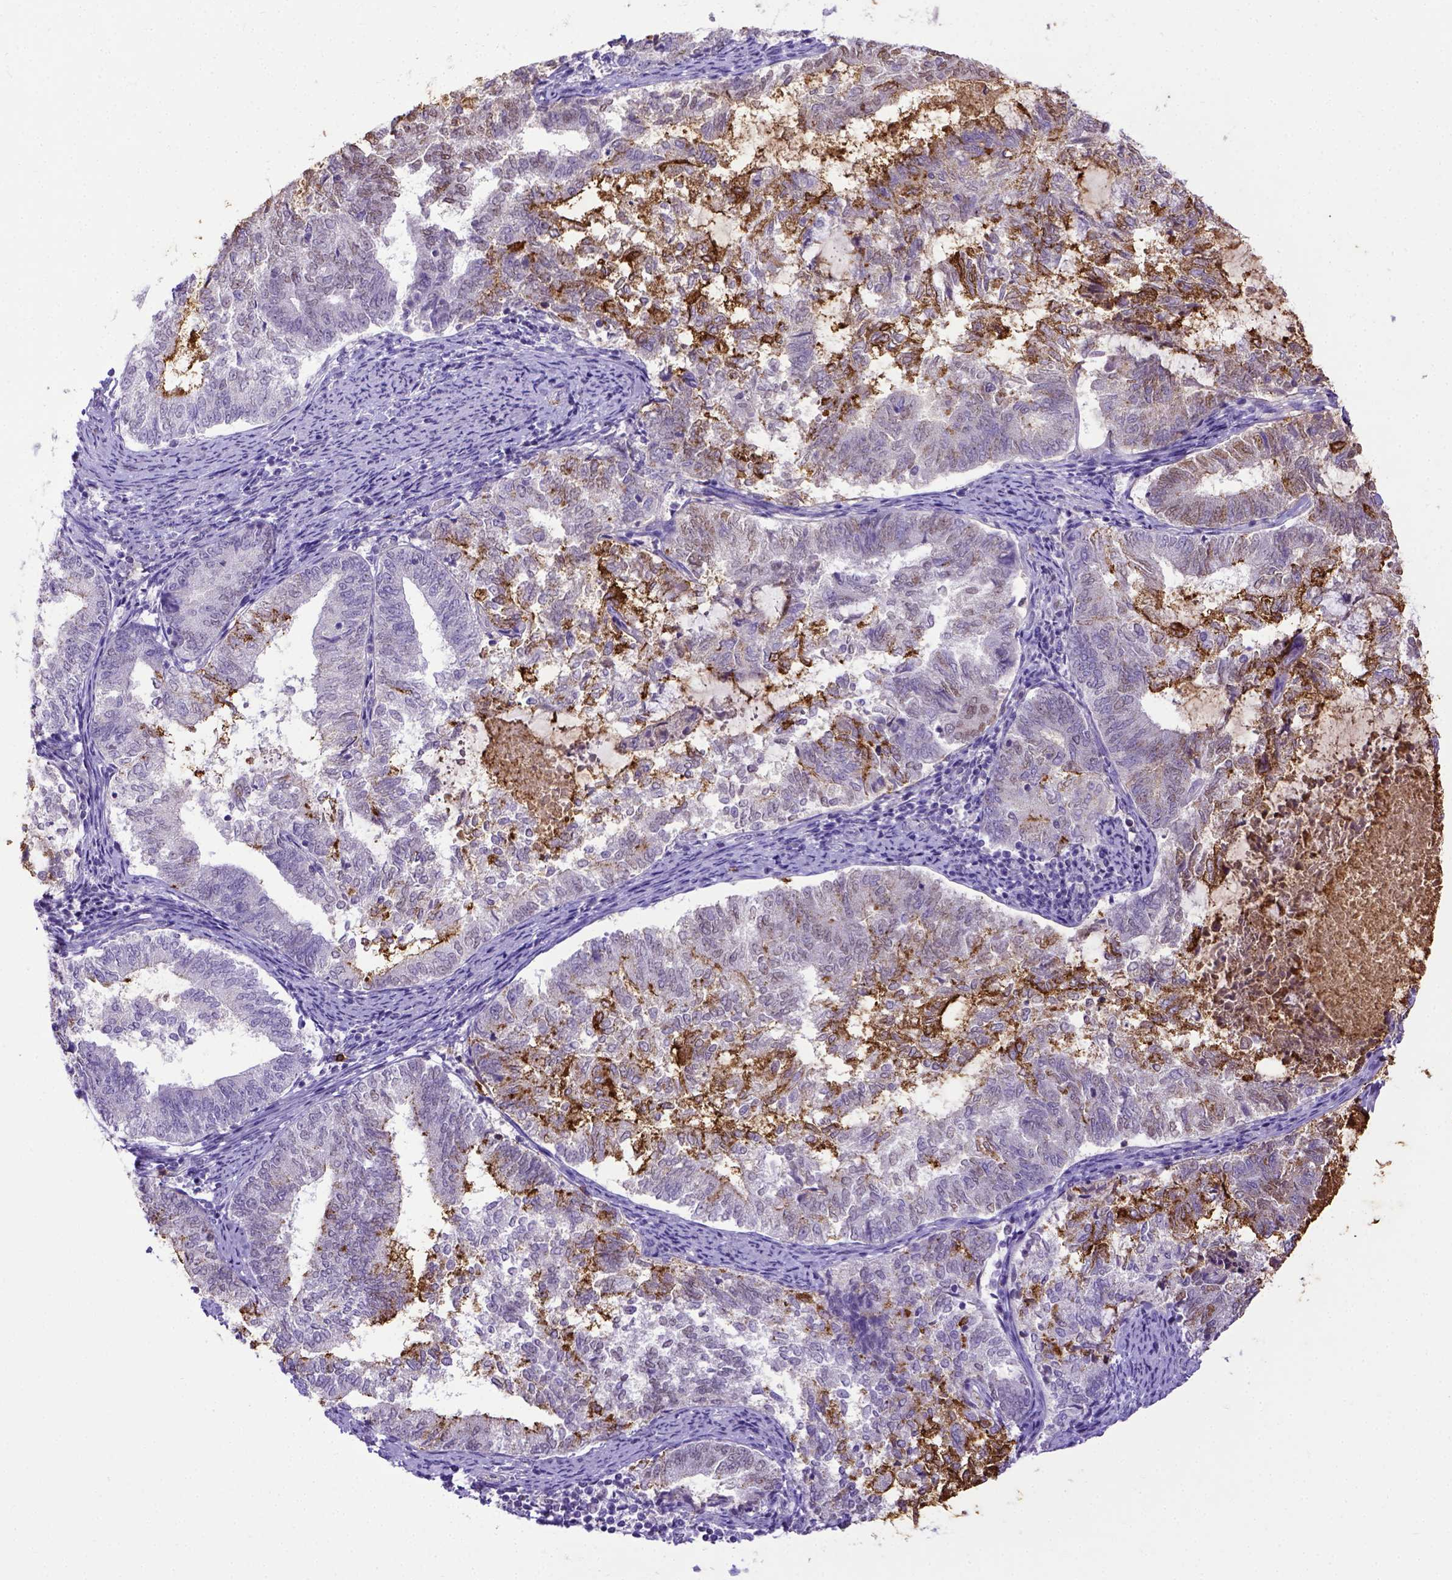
{"staining": {"intensity": "negative", "quantity": "none", "location": "none"}, "tissue": "endometrial cancer", "cell_type": "Tumor cells", "image_type": "cancer", "snomed": [{"axis": "morphology", "description": "Adenocarcinoma, NOS"}, {"axis": "topography", "description": "Endometrium"}], "caption": "Micrograph shows no protein positivity in tumor cells of endometrial cancer tissue. (Immunohistochemistry, brightfield microscopy, high magnification).", "gene": "B3GAT1", "patient": {"sex": "female", "age": 65}}